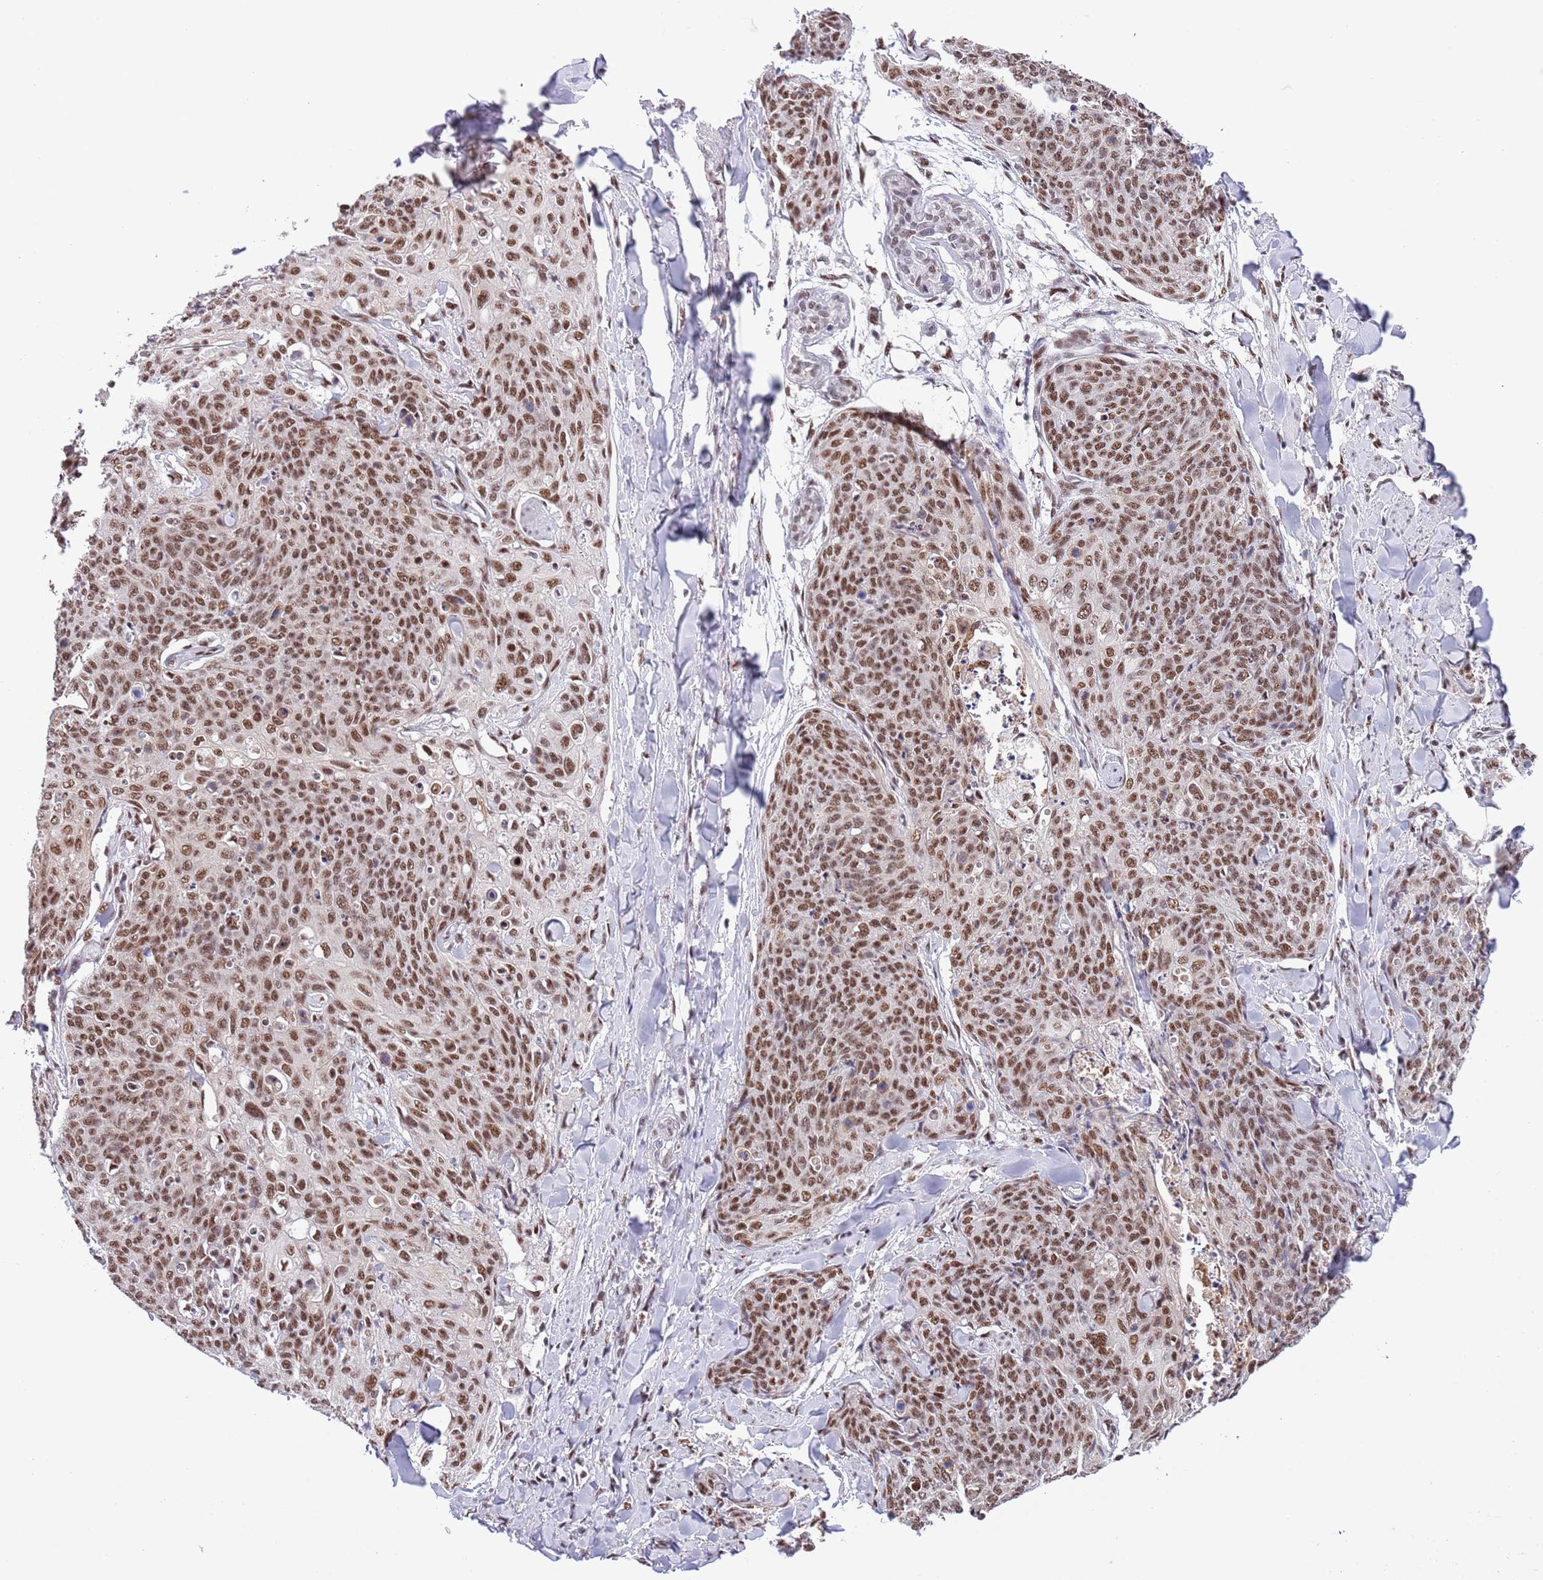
{"staining": {"intensity": "moderate", "quantity": ">75%", "location": "nuclear"}, "tissue": "skin cancer", "cell_type": "Tumor cells", "image_type": "cancer", "snomed": [{"axis": "morphology", "description": "Squamous cell carcinoma, NOS"}, {"axis": "topography", "description": "Skin"}, {"axis": "topography", "description": "Vulva"}], "caption": "High-magnification brightfield microscopy of skin squamous cell carcinoma stained with DAB (brown) and counterstained with hematoxylin (blue). tumor cells exhibit moderate nuclear positivity is seen in approximately>75% of cells.", "gene": "SF3A2", "patient": {"sex": "female", "age": 85}}